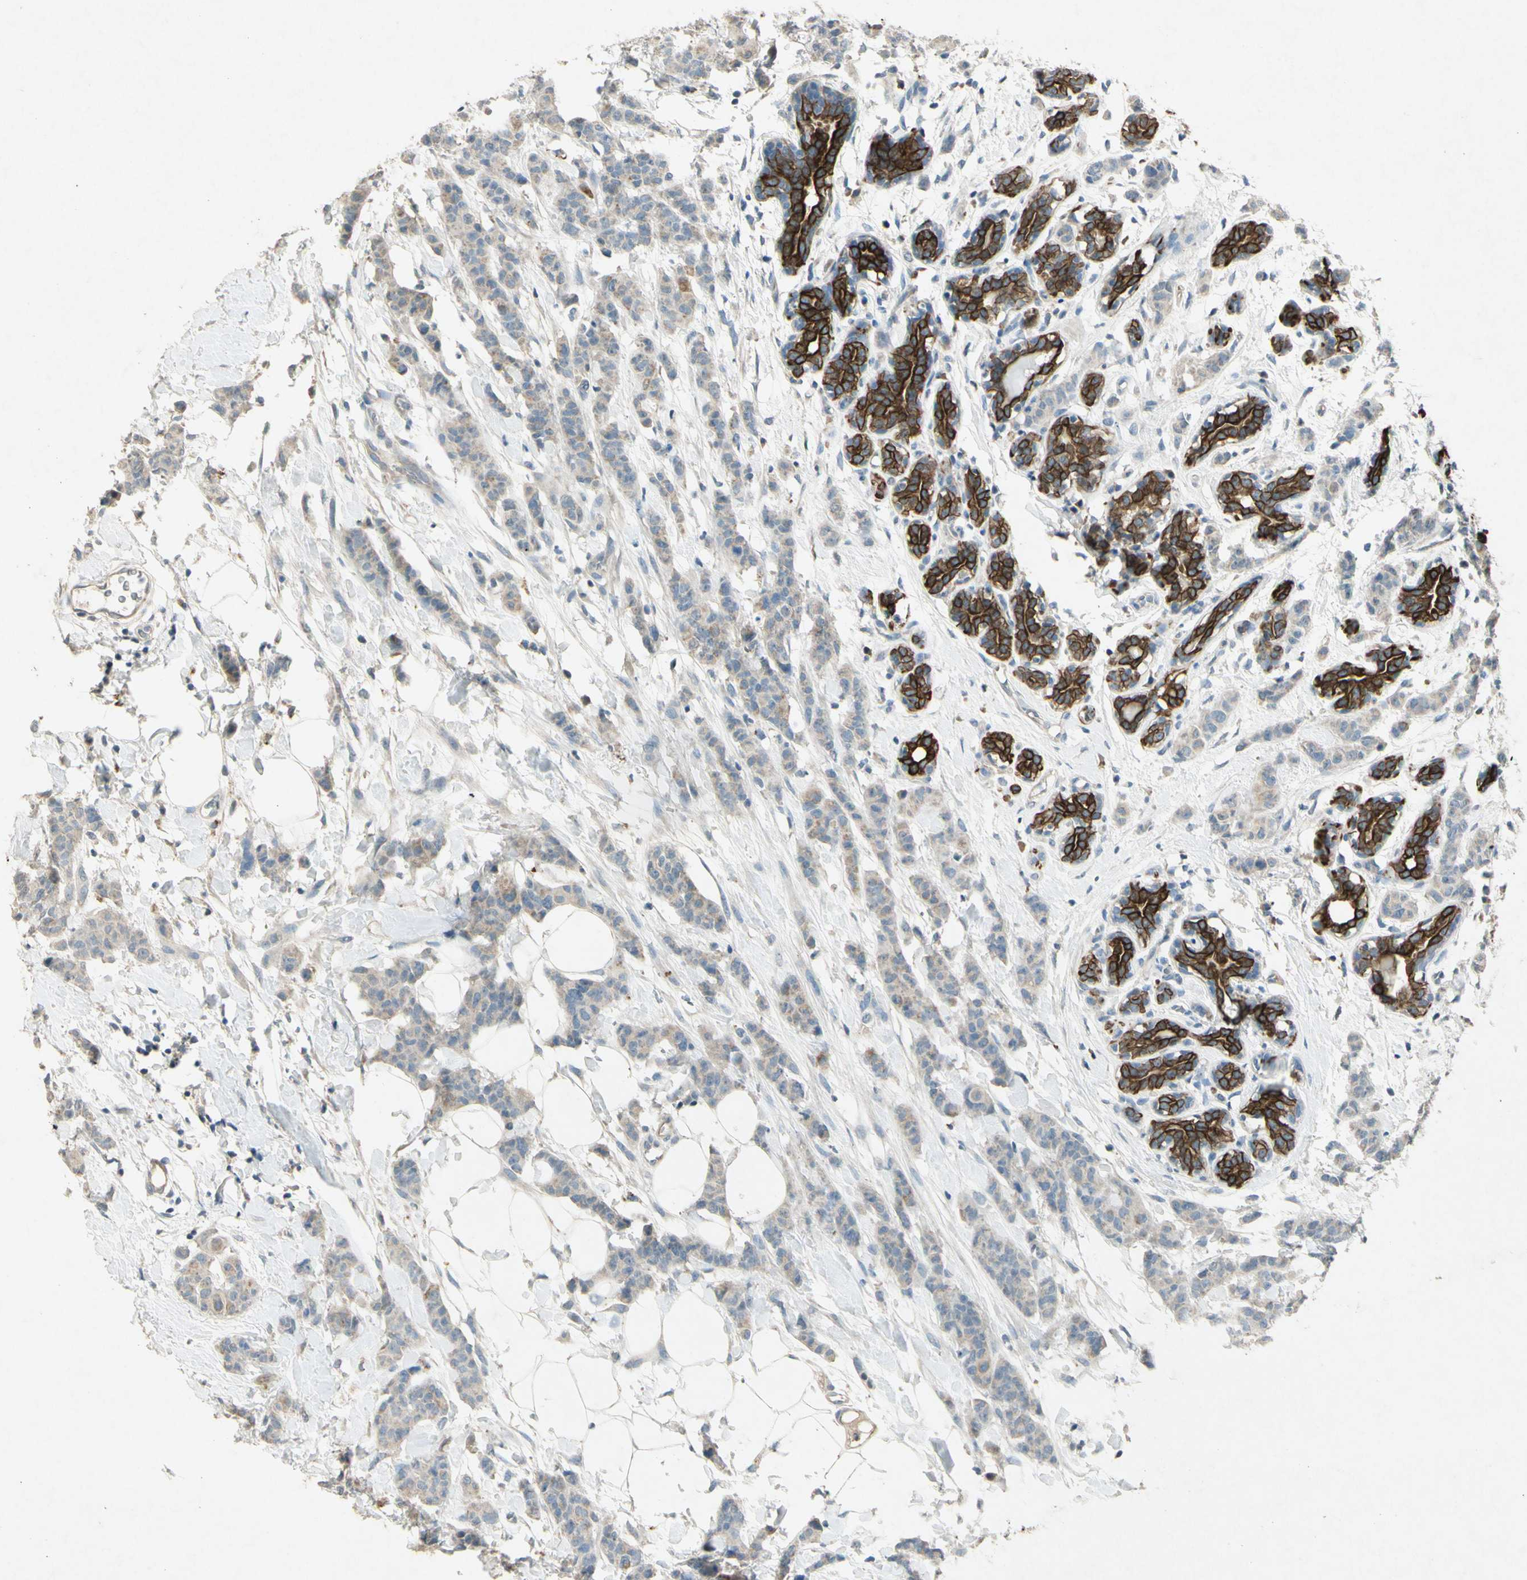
{"staining": {"intensity": "weak", "quantity": "25%-75%", "location": "cytoplasmic/membranous"}, "tissue": "breast cancer", "cell_type": "Tumor cells", "image_type": "cancer", "snomed": [{"axis": "morphology", "description": "Normal tissue, NOS"}, {"axis": "morphology", "description": "Duct carcinoma"}, {"axis": "topography", "description": "Breast"}], "caption": "The immunohistochemical stain labels weak cytoplasmic/membranous expression in tumor cells of breast cancer tissue. The protein of interest is shown in brown color, while the nuclei are stained blue.", "gene": "TIMM21", "patient": {"sex": "female", "age": 40}}